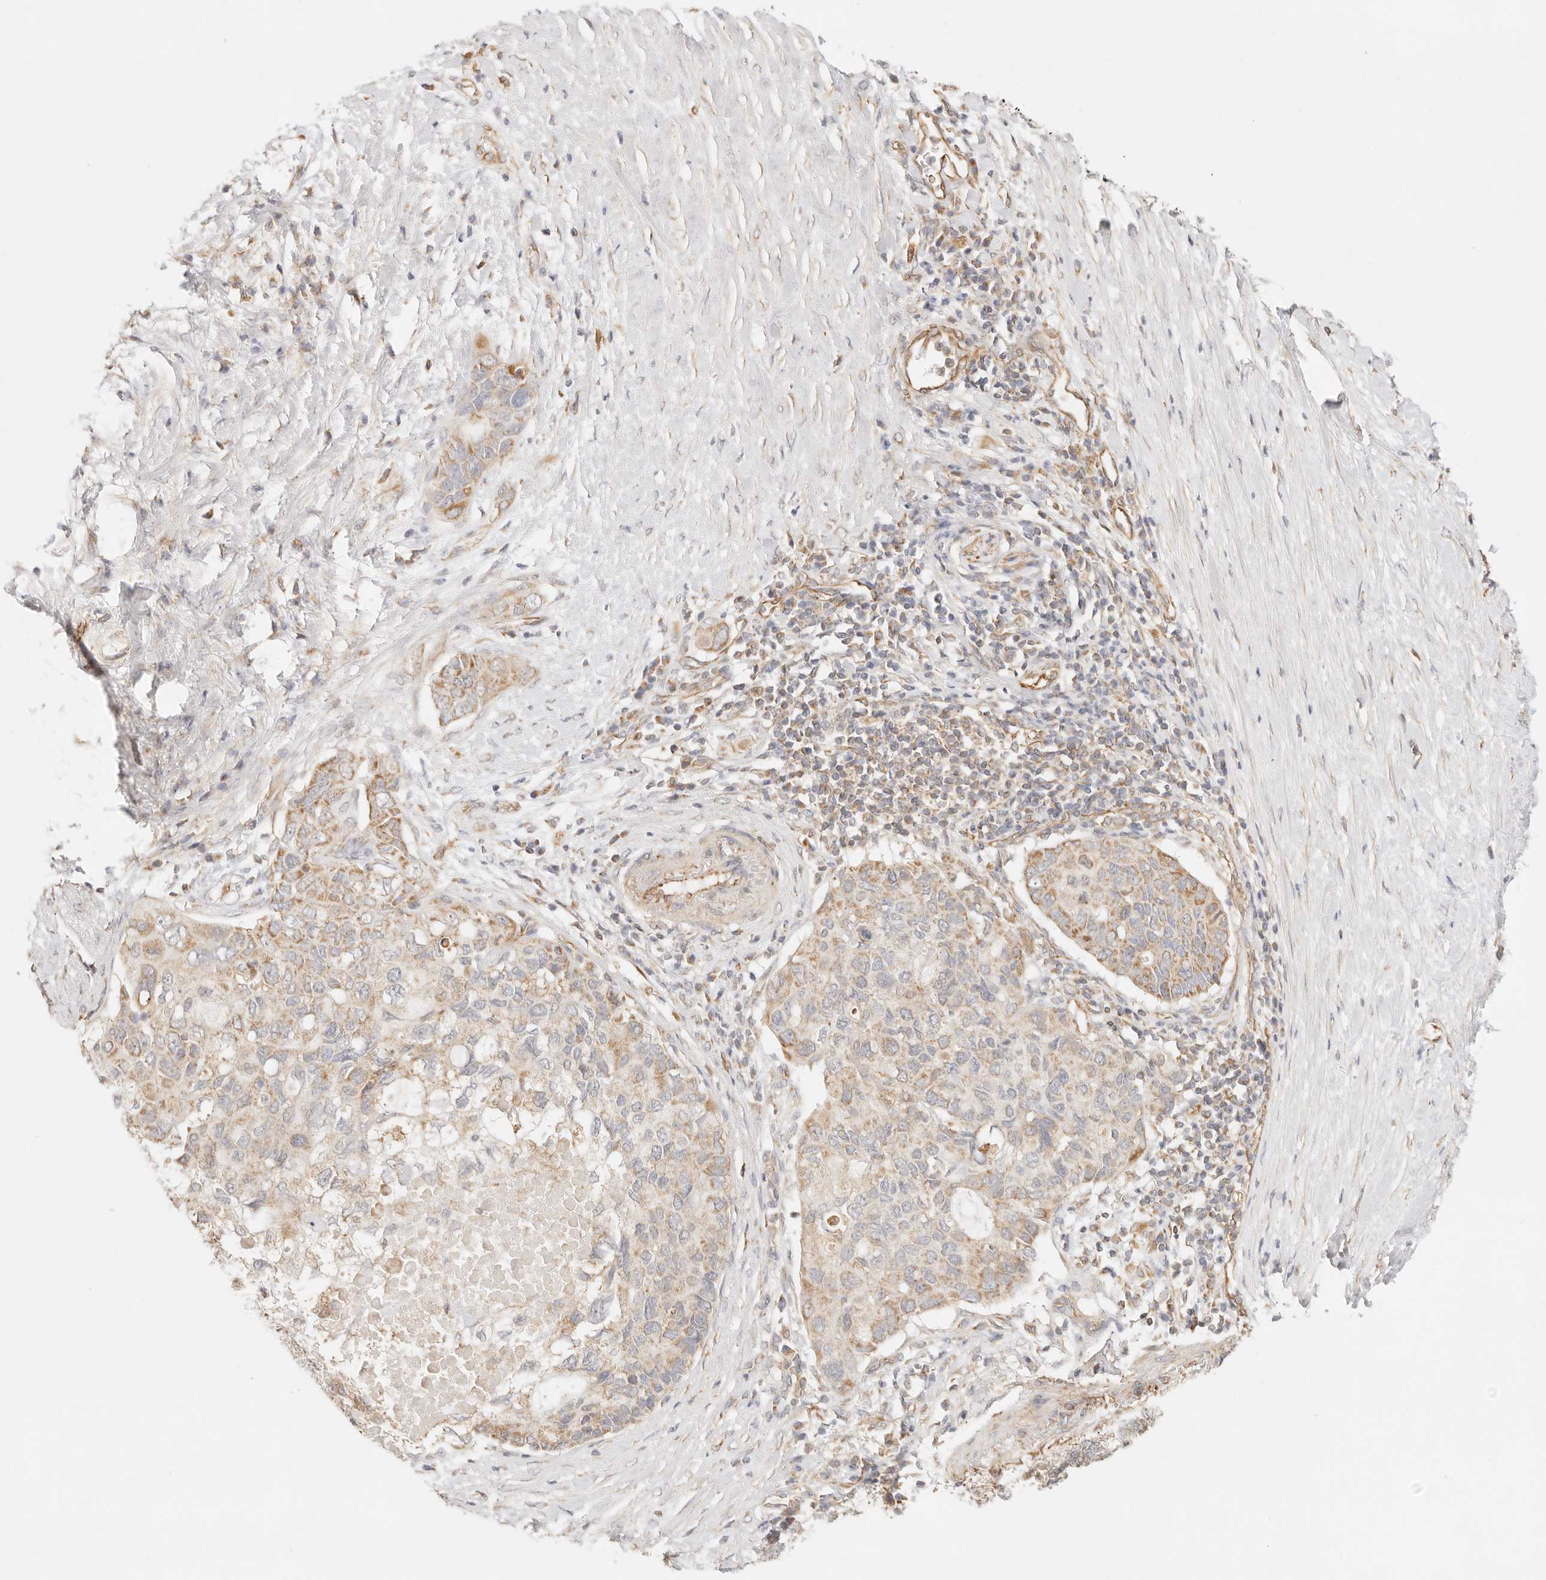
{"staining": {"intensity": "moderate", "quantity": ">75%", "location": "cytoplasmic/membranous"}, "tissue": "pancreatic cancer", "cell_type": "Tumor cells", "image_type": "cancer", "snomed": [{"axis": "morphology", "description": "Adenocarcinoma, NOS"}, {"axis": "topography", "description": "Pancreas"}], "caption": "IHC image of pancreatic cancer (adenocarcinoma) stained for a protein (brown), which reveals medium levels of moderate cytoplasmic/membranous staining in approximately >75% of tumor cells.", "gene": "ZC3H11A", "patient": {"sex": "female", "age": 56}}